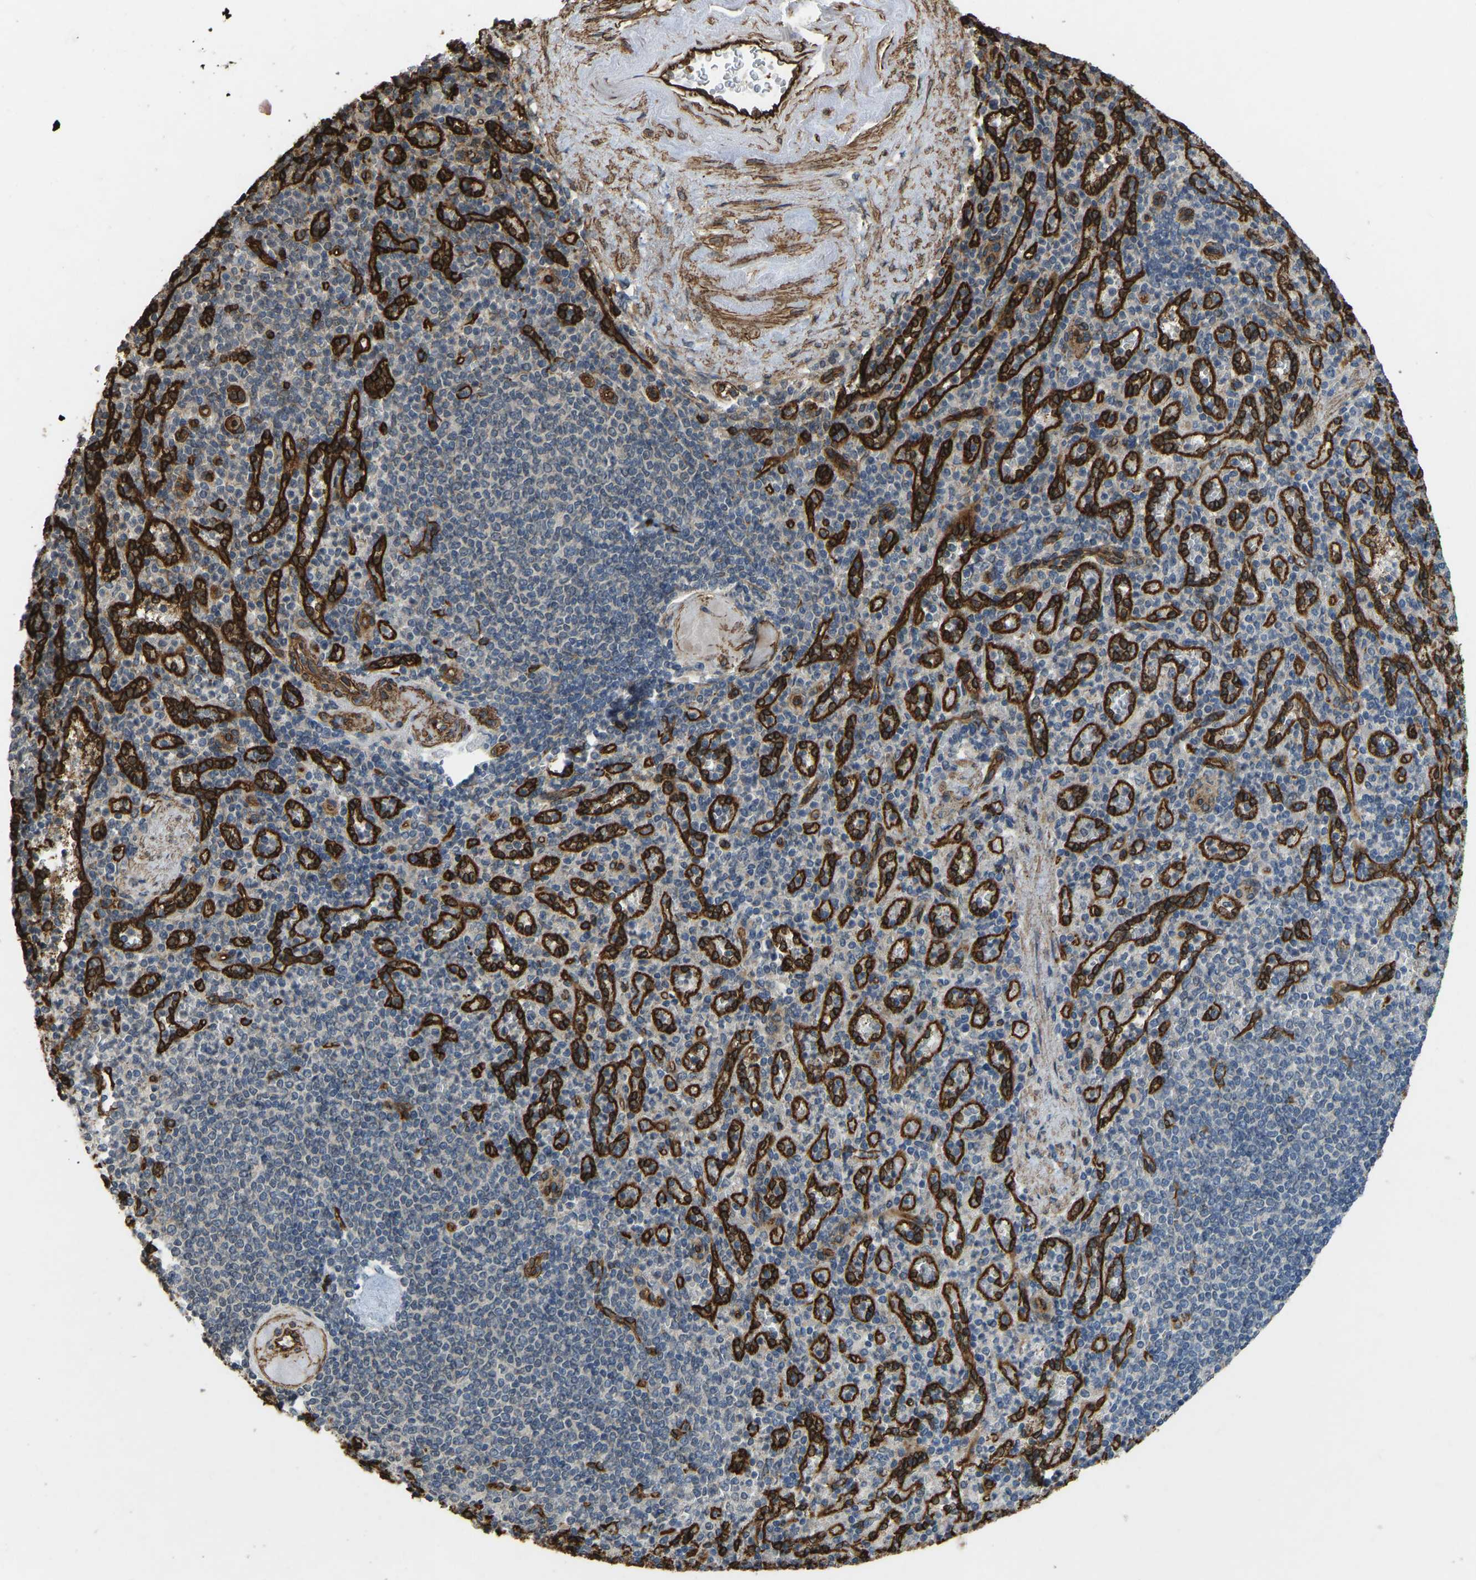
{"staining": {"intensity": "negative", "quantity": "none", "location": "none"}, "tissue": "spleen", "cell_type": "Cells in red pulp", "image_type": "normal", "snomed": [{"axis": "morphology", "description": "Normal tissue, NOS"}, {"axis": "topography", "description": "Spleen"}], "caption": "This is an immunohistochemistry histopathology image of unremarkable spleen. There is no staining in cells in red pulp.", "gene": "NMB", "patient": {"sex": "female", "age": 74}}